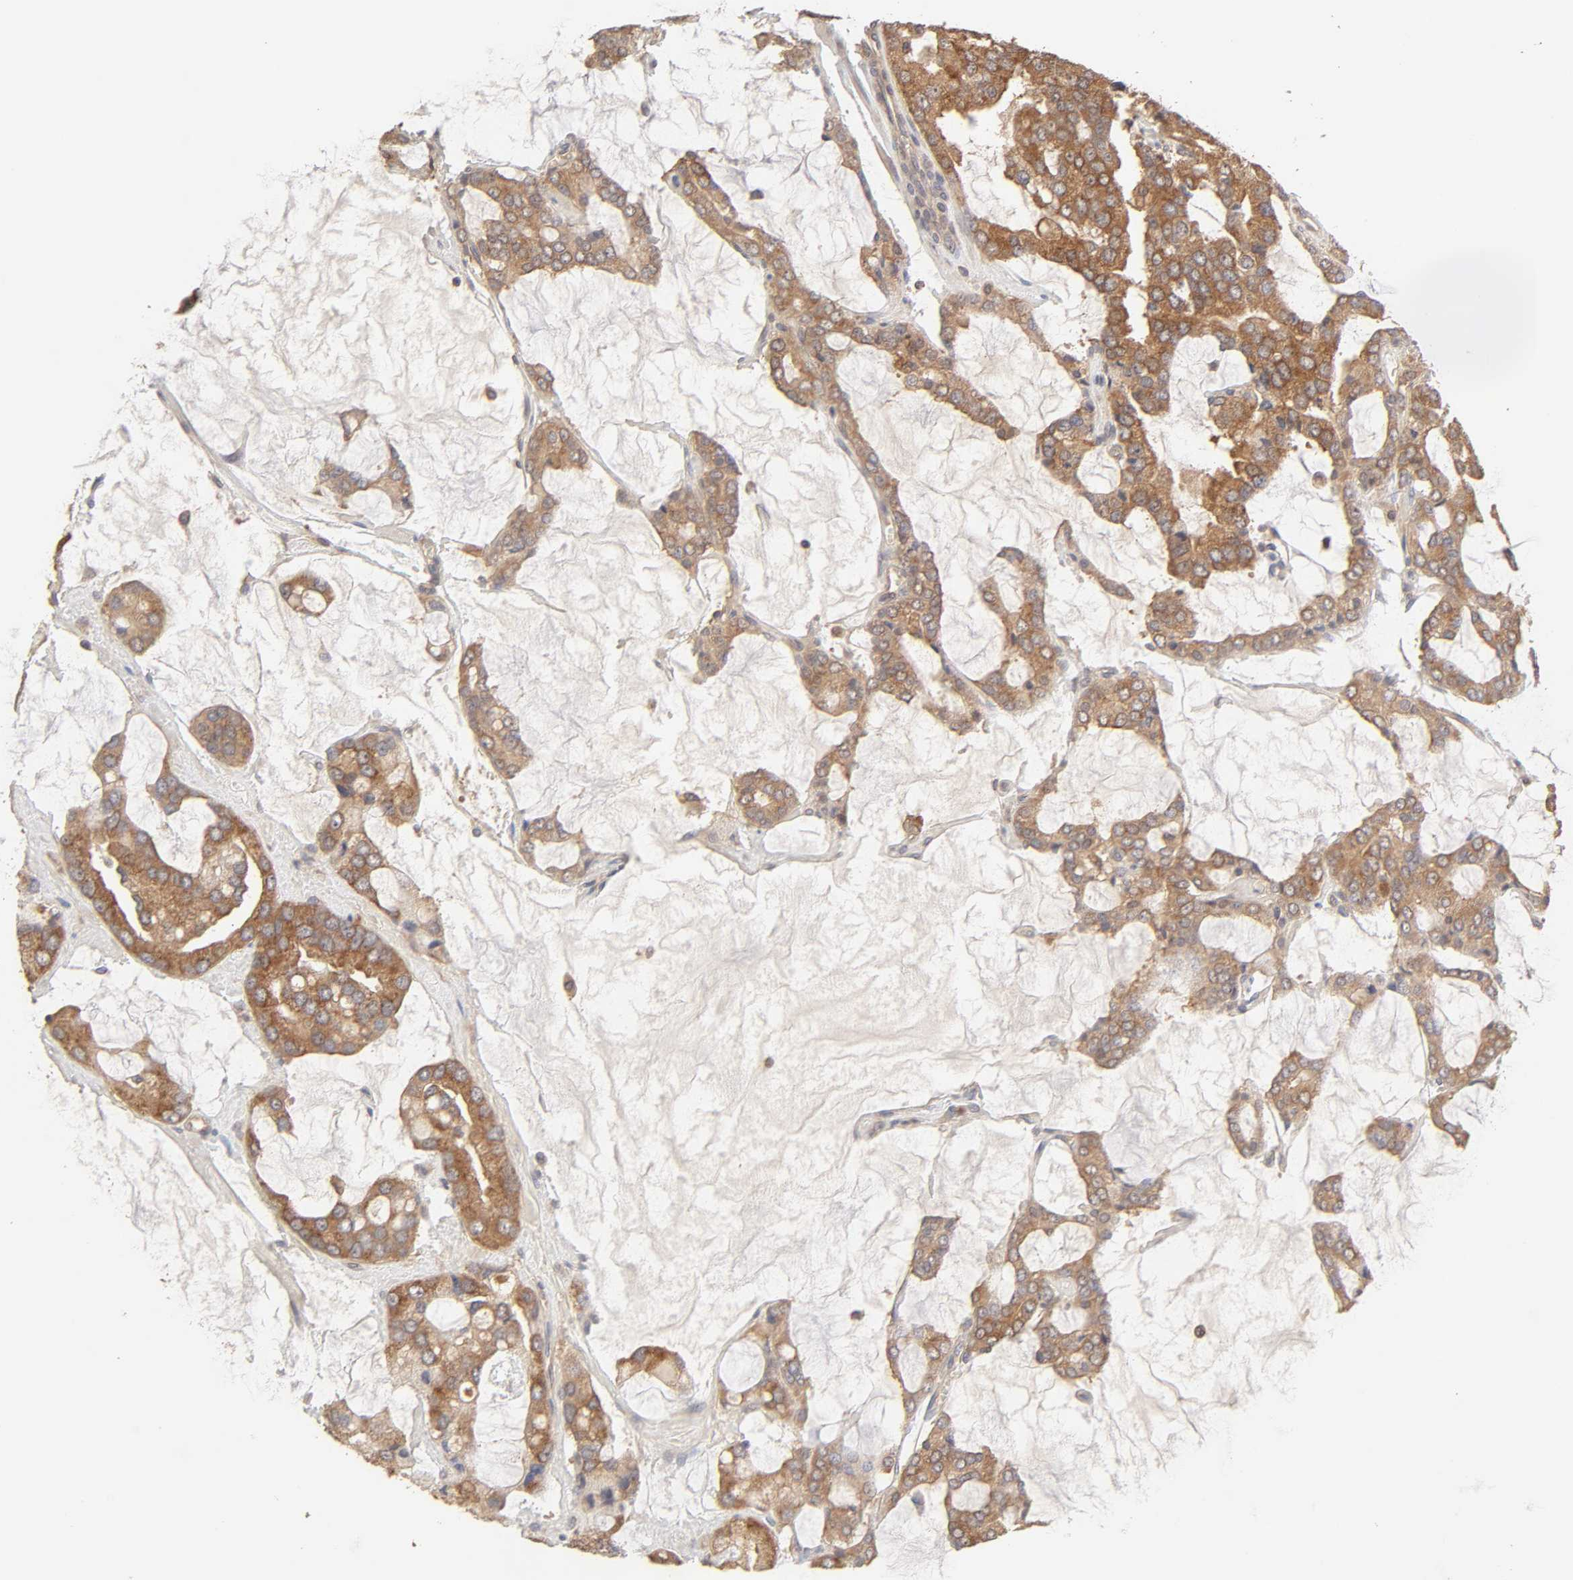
{"staining": {"intensity": "moderate", "quantity": ">75%", "location": "cytoplasmic/membranous"}, "tissue": "prostate cancer", "cell_type": "Tumor cells", "image_type": "cancer", "snomed": [{"axis": "morphology", "description": "Adenocarcinoma, High grade"}, {"axis": "topography", "description": "Prostate"}], "caption": "Brown immunohistochemical staining in human adenocarcinoma (high-grade) (prostate) demonstrates moderate cytoplasmic/membranous staining in about >75% of tumor cells.", "gene": "AP1G2", "patient": {"sex": "male", "age": 67}}